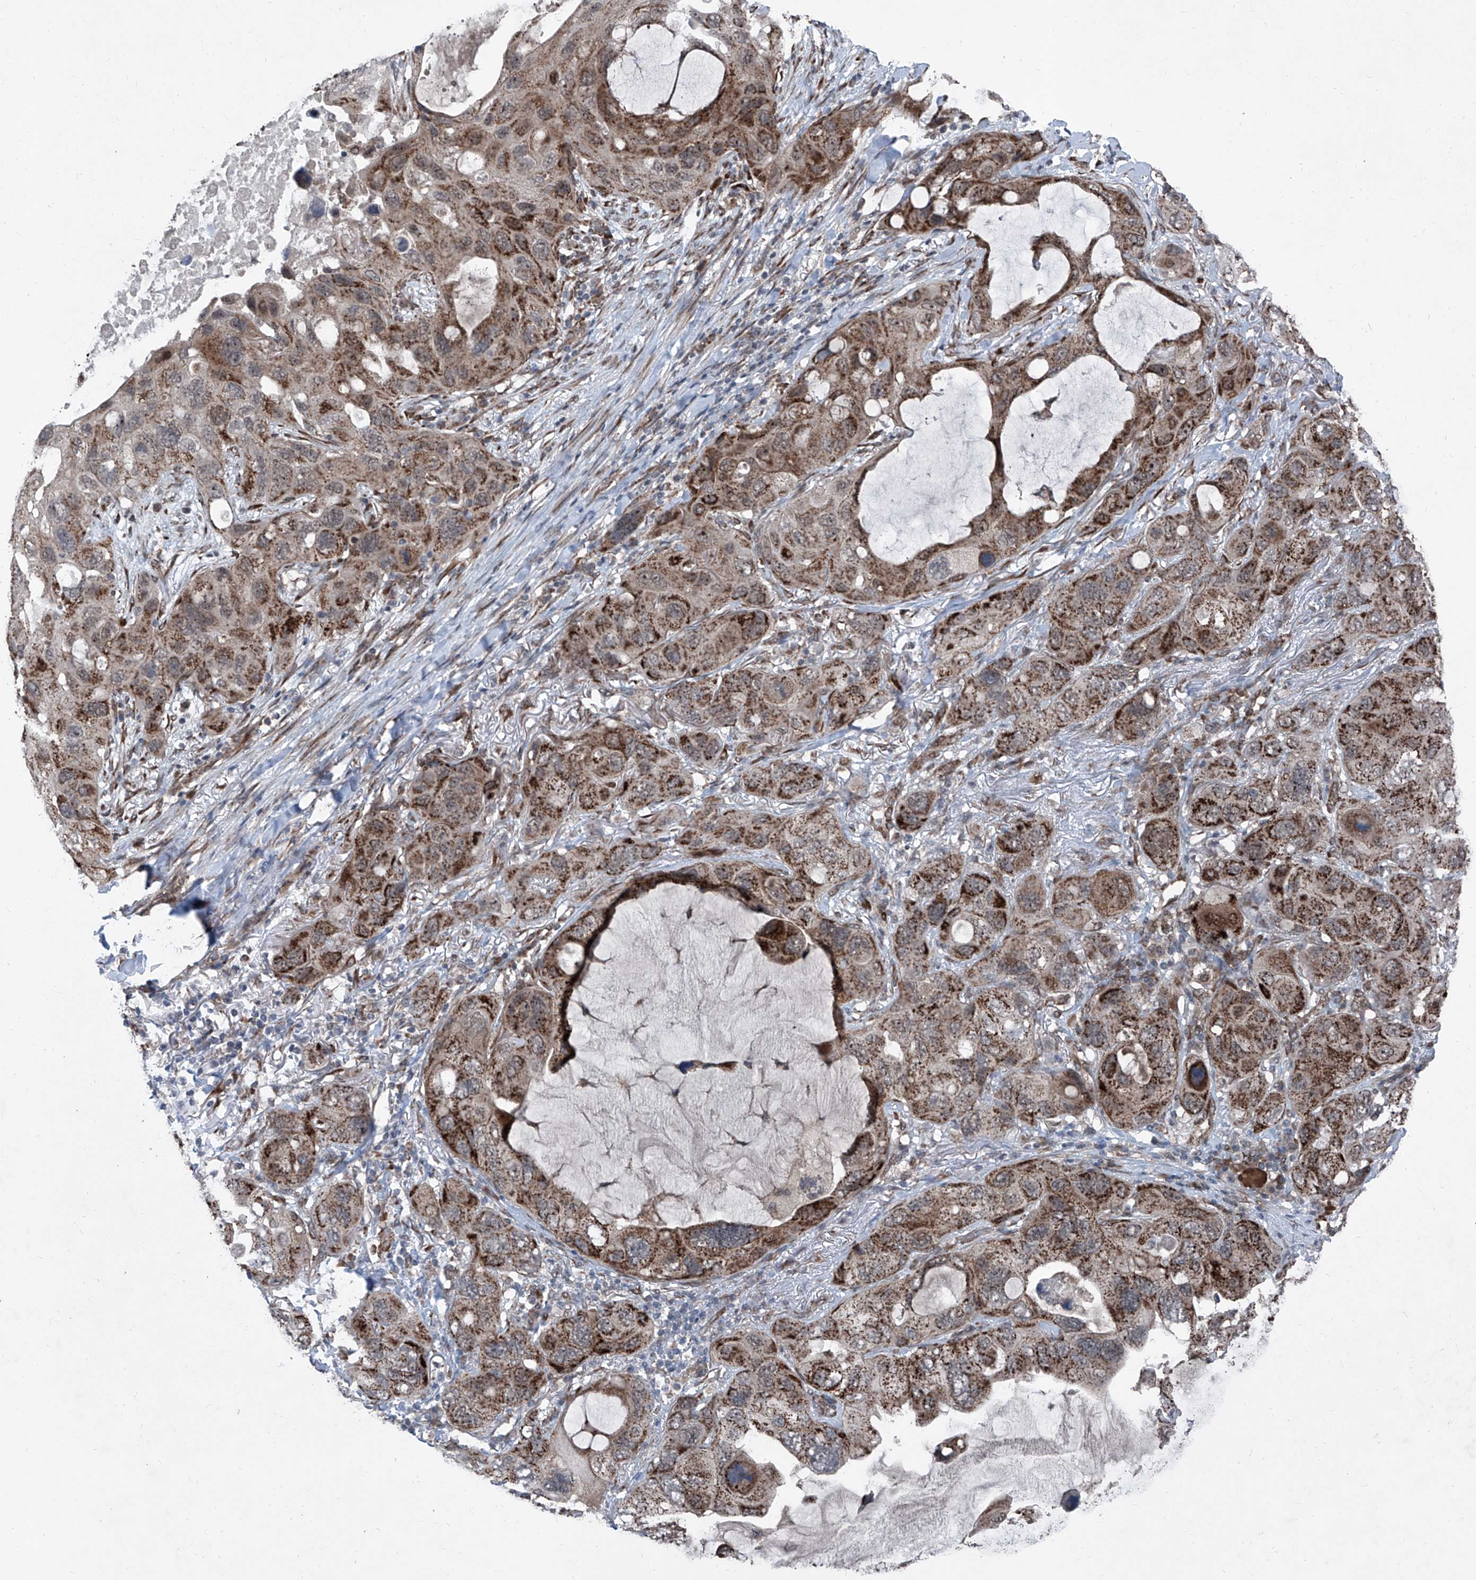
{"staining": {"intensity": "strong", "quantity": "25%-75%", "location": "cytoplasmic/membranous,nuclear"}, "tissue": "lung cancer", "cell_type": "Tumor cells", "image_type": "cancer", "snomed": [{"axis": "morphology", "description": "Squamous cell carcinoma, NOS"}, {"axis": "topography", "description": "Lung"}], "caption": "There is high levels of strong cytoplasmic/membranous and nuclear positivity in tumor cells of squamous cell carcinoma (lung), as demonstrated by immunohistochemical staining (brown color).", "gene": "COA7", "patient": {"sex": "female", "age": 73}}